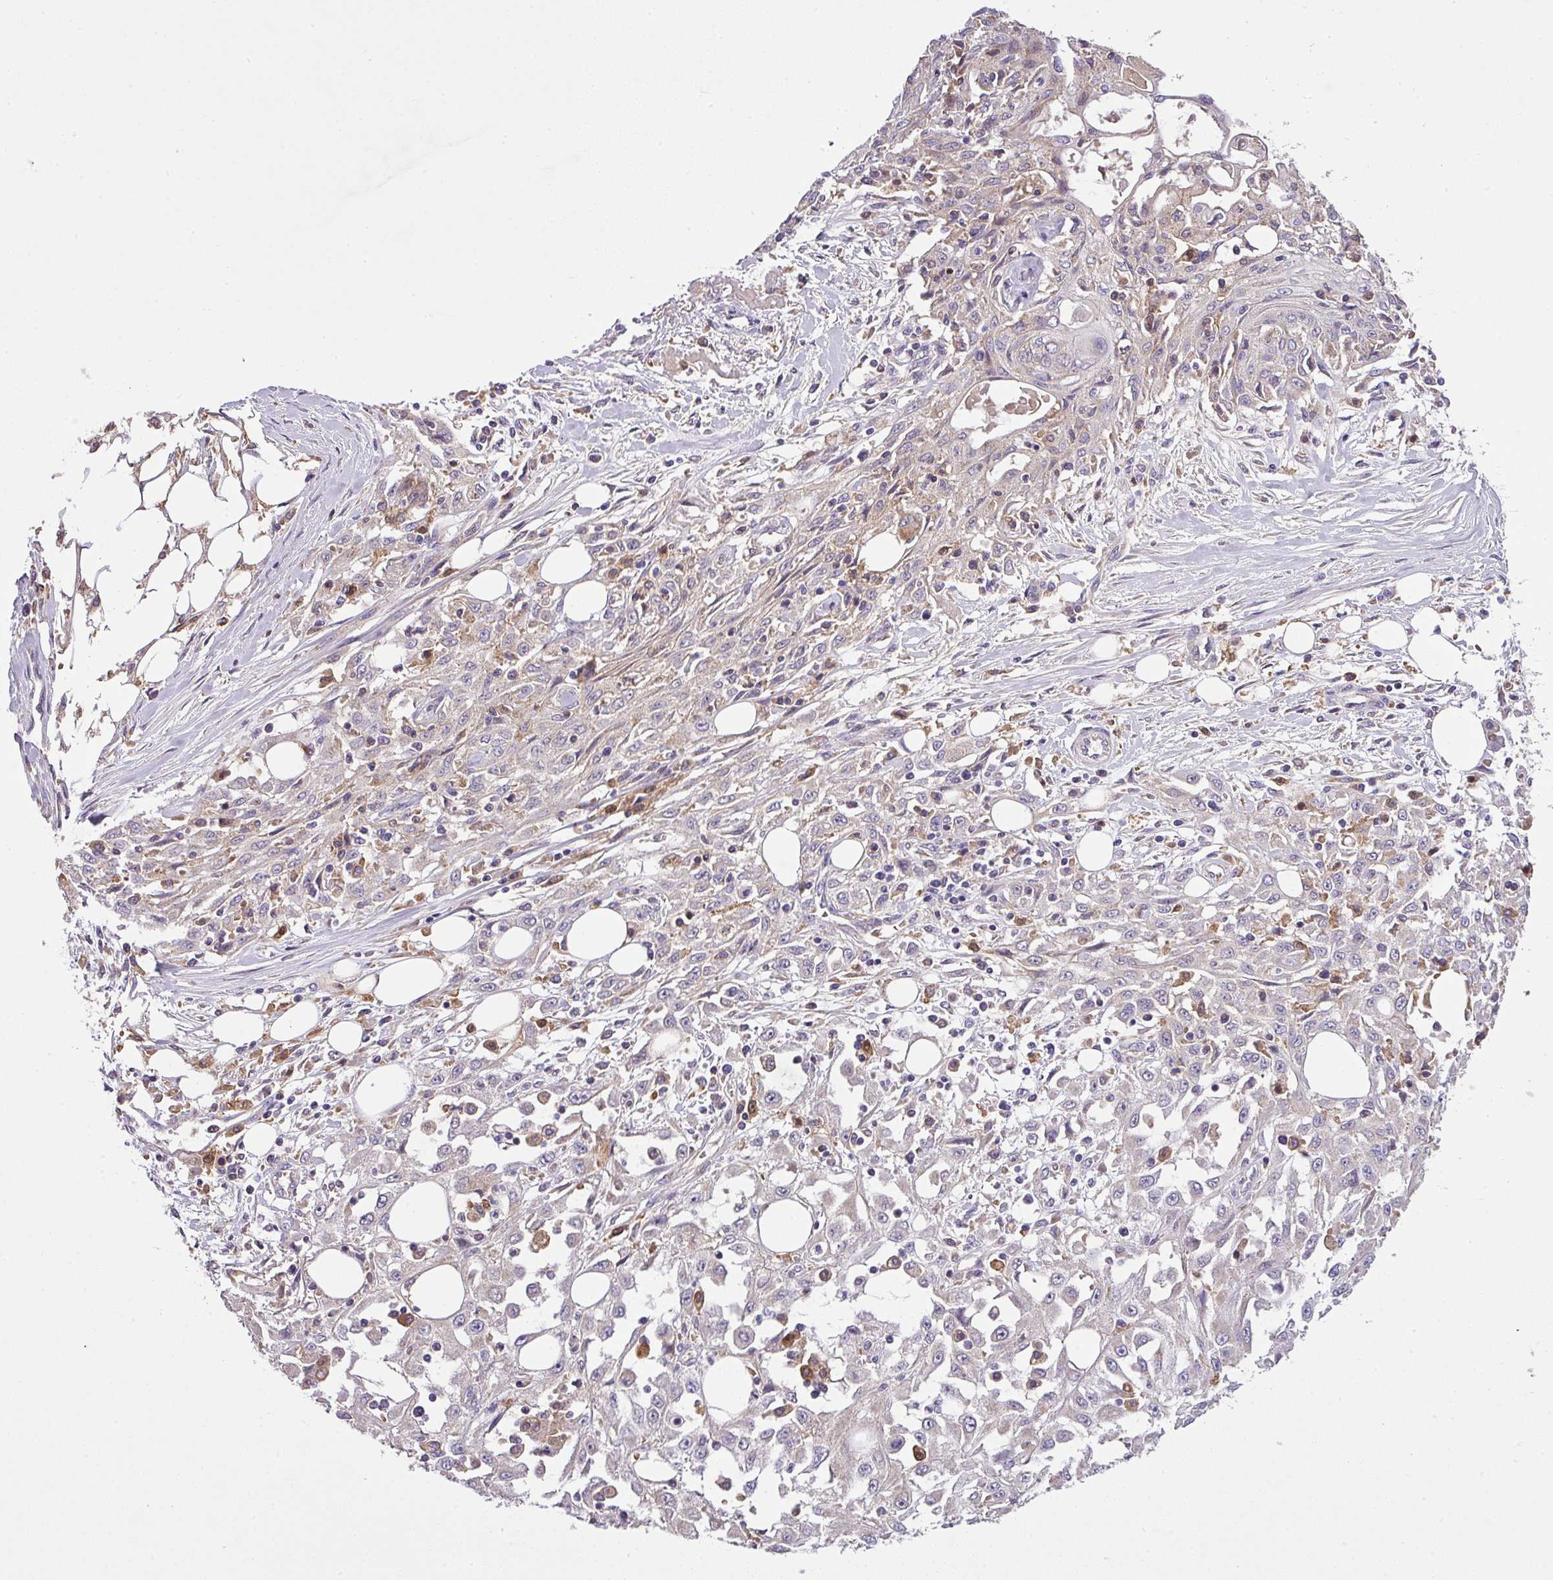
{"staining": {"intensity": "negative", "quantity": "none", "location": "none"}, "tissue": "skin cancer", "cell_type": "Tumor cells", "image_type": "cancer", "snomed": [{"axis": "morphology", "description": "Squamous cell carcinoma, NOS"}, {"axis": "morphology", "description": "Squamous cell carcinoma, metastatic, NOS"}, {"axis": "topography", "description": "Skin"}, {"axis": "topography", "description": "Lymph node"}], "caption": "Immunohistochemical staining of skin cancer (metastatic squamous cell carcinoma) demonstrates no significant expression in tumor cells.", "gene": "ZNF513", "patient": {"sex": "male", "age": 75}}